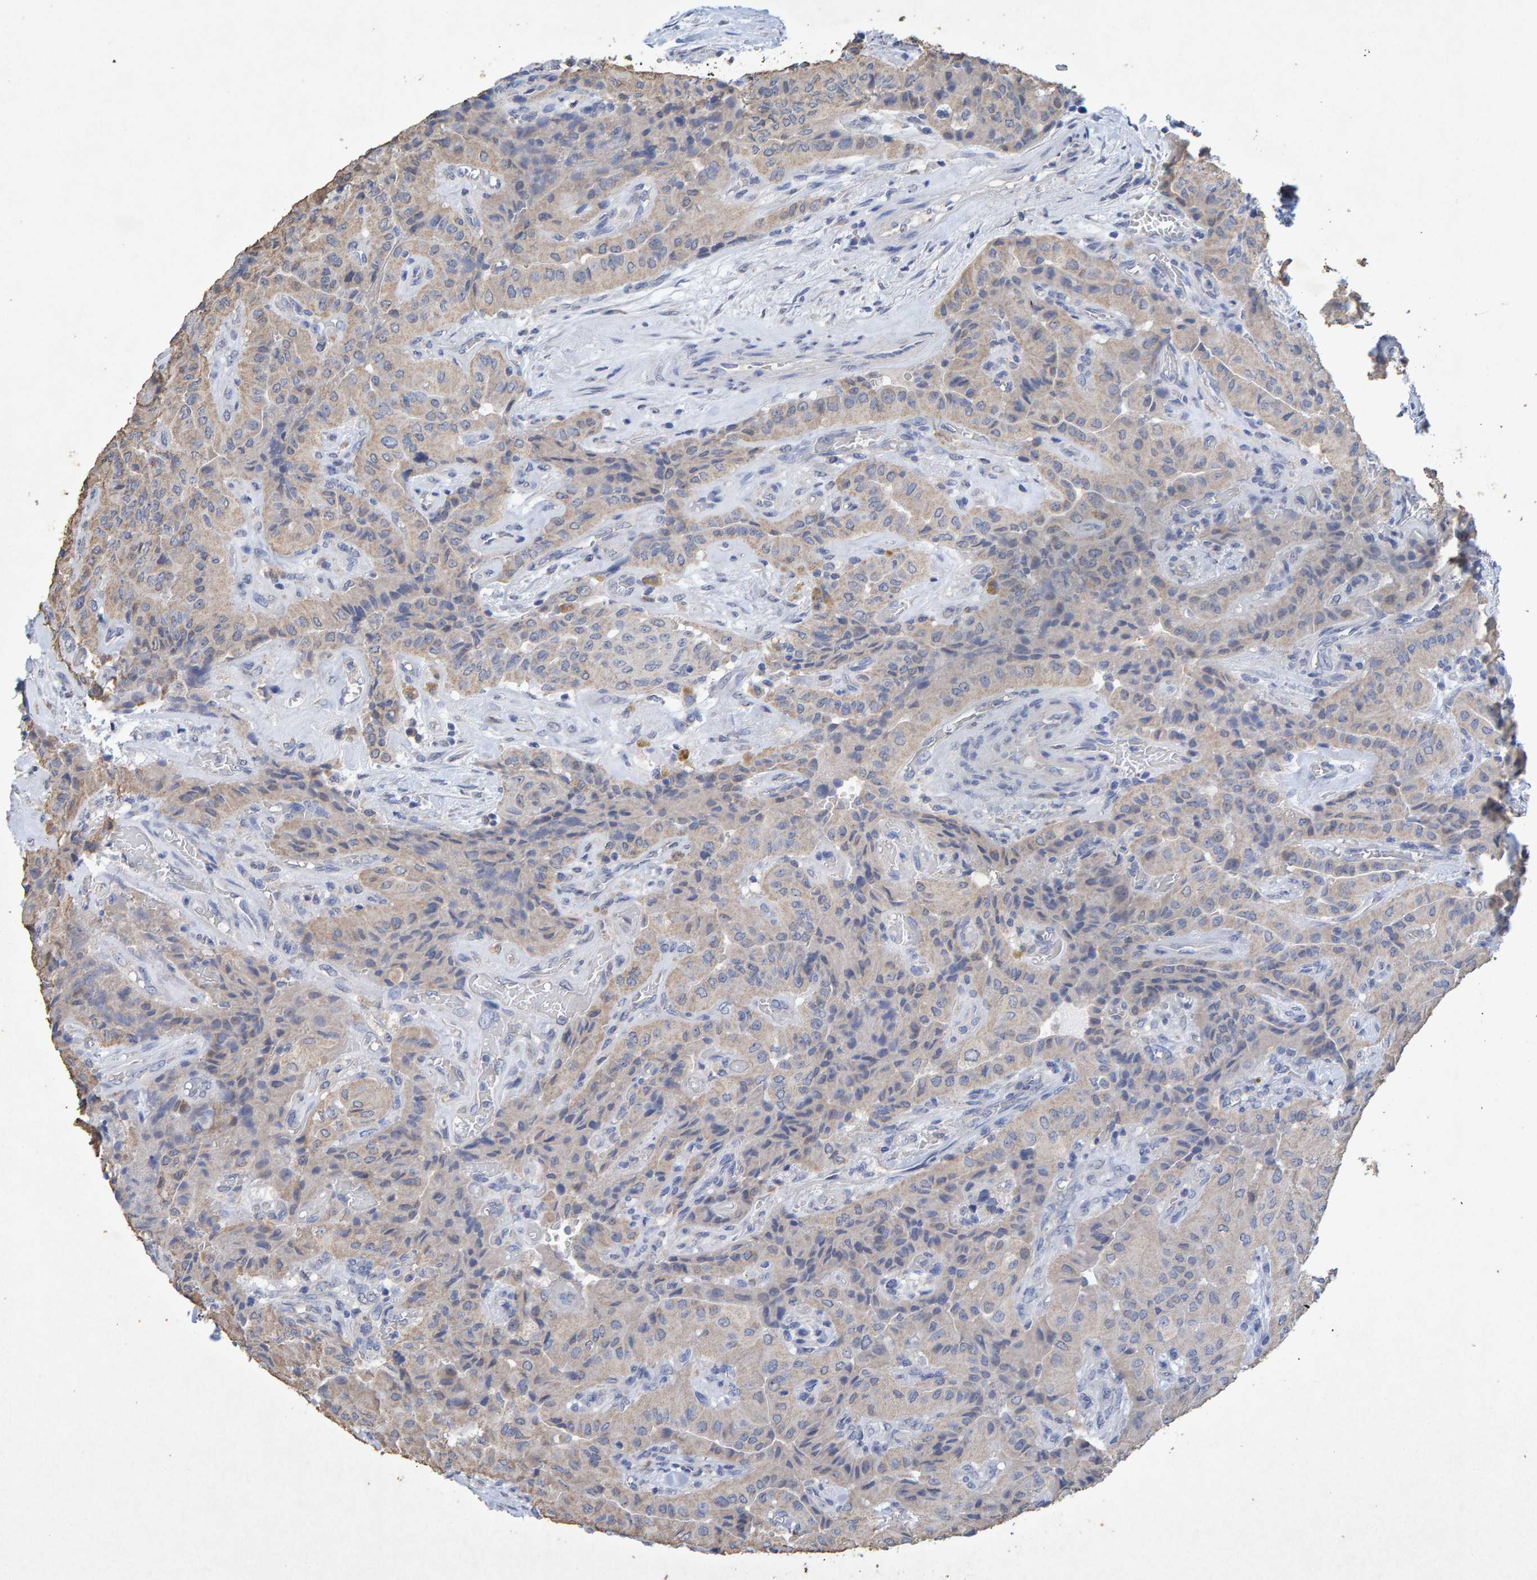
{"staining": {"intensity": "weak", "quantity": "<25%", "location": "cytoplasmic/membranous"}, "tissue": "thyroid cancer", "cell_type": "Tumor cells", "image_type": "cancer", "snomed": [{"axis": "morphology", "description": "Papillary adenocarcinoma, NOS"}, {"axis": "topography", "description": "Thyroid gland"}], "caption": "IHC of human thyroid cancer (papillary adenocarcinoma) shows no staining in tumor cells.", "gene": "CTH", "patient": {"sex": "female", "age": 59}}